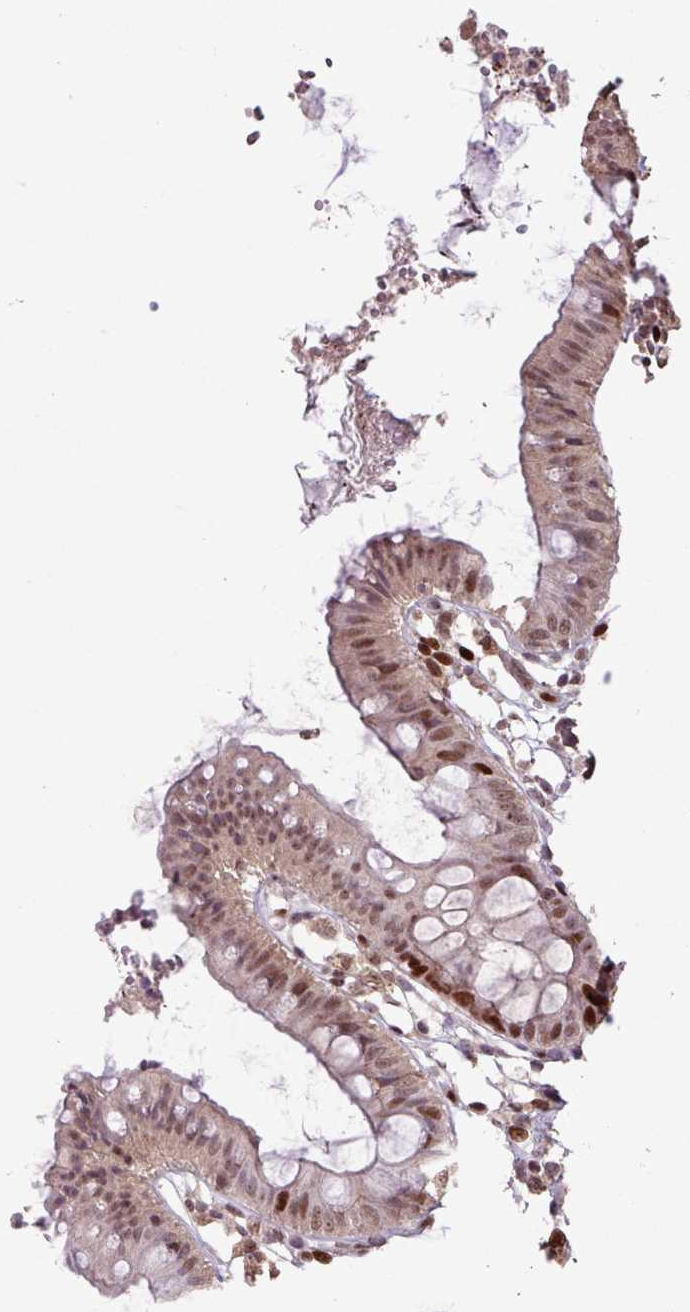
{"staining": {"intensity": "moderate", "quantity": ">75%", "location": "nuclear"}, "tissue": "colon", "cell_type": "Endothelial cells", "image_type": "normal", "snomed": [{"axis": "morphology", "description": "Normal tissue, NOS"}, {"axis": "topography", "description": "Colon"}], "caption": "IHC (DAB) staining of unremarkable colon displays moderate nuclear protein staining in approximately >75% of endothelial cells.", "gene": "ZNF709", "patient": {"sex": "female", "age": 84}}